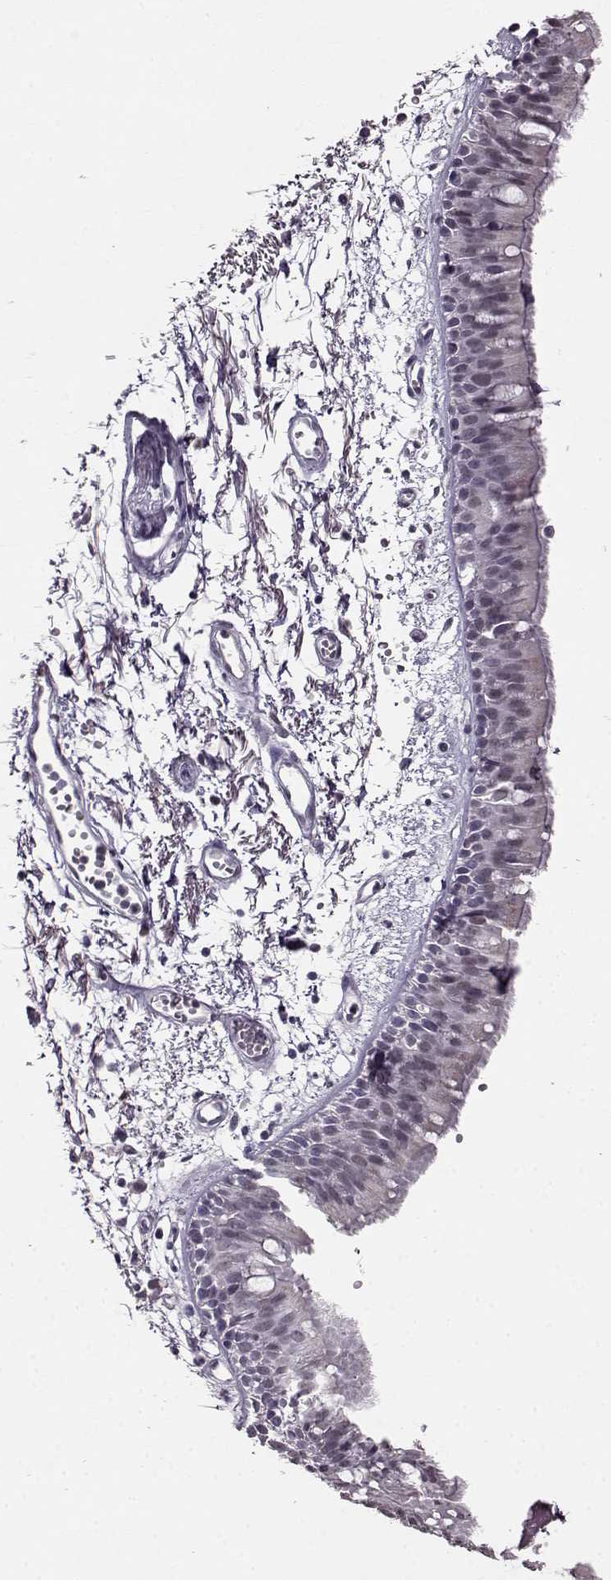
{"staining": {"intensity": "negative", "quantity": "none", "location": "none"}, "tissue": "bronchus", "cell_type": "Respiratory epithelial cells", "image_type": "normal", "snomed": [{"axis": "morphology", "description": "Normal tissue, NOS"}, {"axis": "morphology", "description": "Squamous cell carcinoma, NOS"}, {"axis": "topography", "description": "Cartilage tissue"}, {"axis": "topography", "description": "Bronchus"}, {"axis": "topography", "description": "Lung"}], "caption": "A high-resolution histopathology image shows immunohistochemistry (IHC) staining of unremarkable bronchus, which reveals no significant staining in respiratory epithelial cells.", "gene": "RP1L1", "patient": {"sex": "male", "age": 66}}